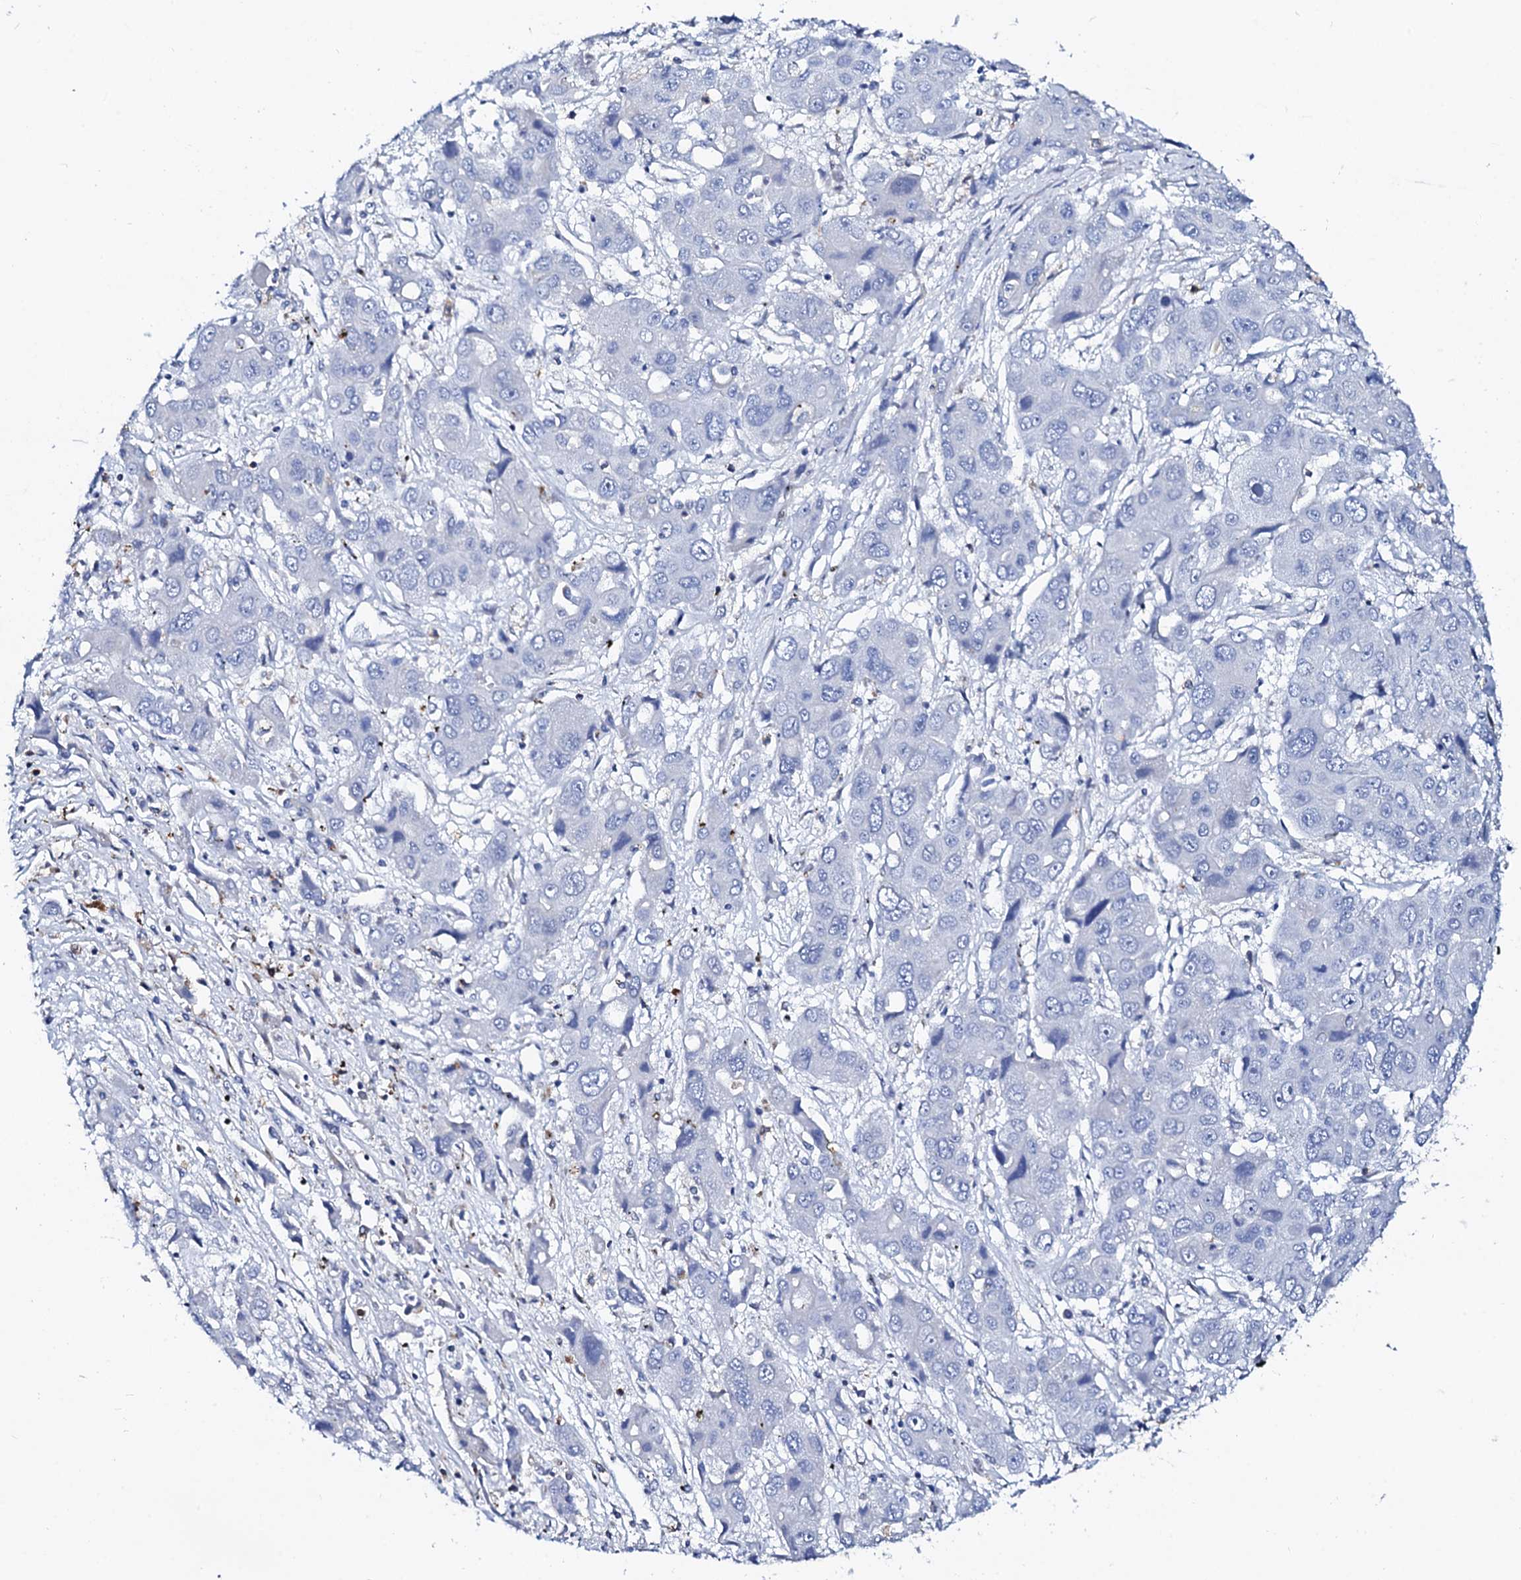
{"staining": {"intensity": "negative", "quantity": "none", "location": "none"}, "tissue": "liver cancer", "cell_type": "Tumor cells", "image_type": "cancer", "snomed": [{"axis": "morphology", "description": "Cholangiocarcinoma"}, {"axis": "topography", "description": "Liver"}], "caption": "Immunohistochemistry of liver cancer shows no expression in tumor cells.", "gene": "GLB1L3", "patient": {"sex": "male", "age": 67}}